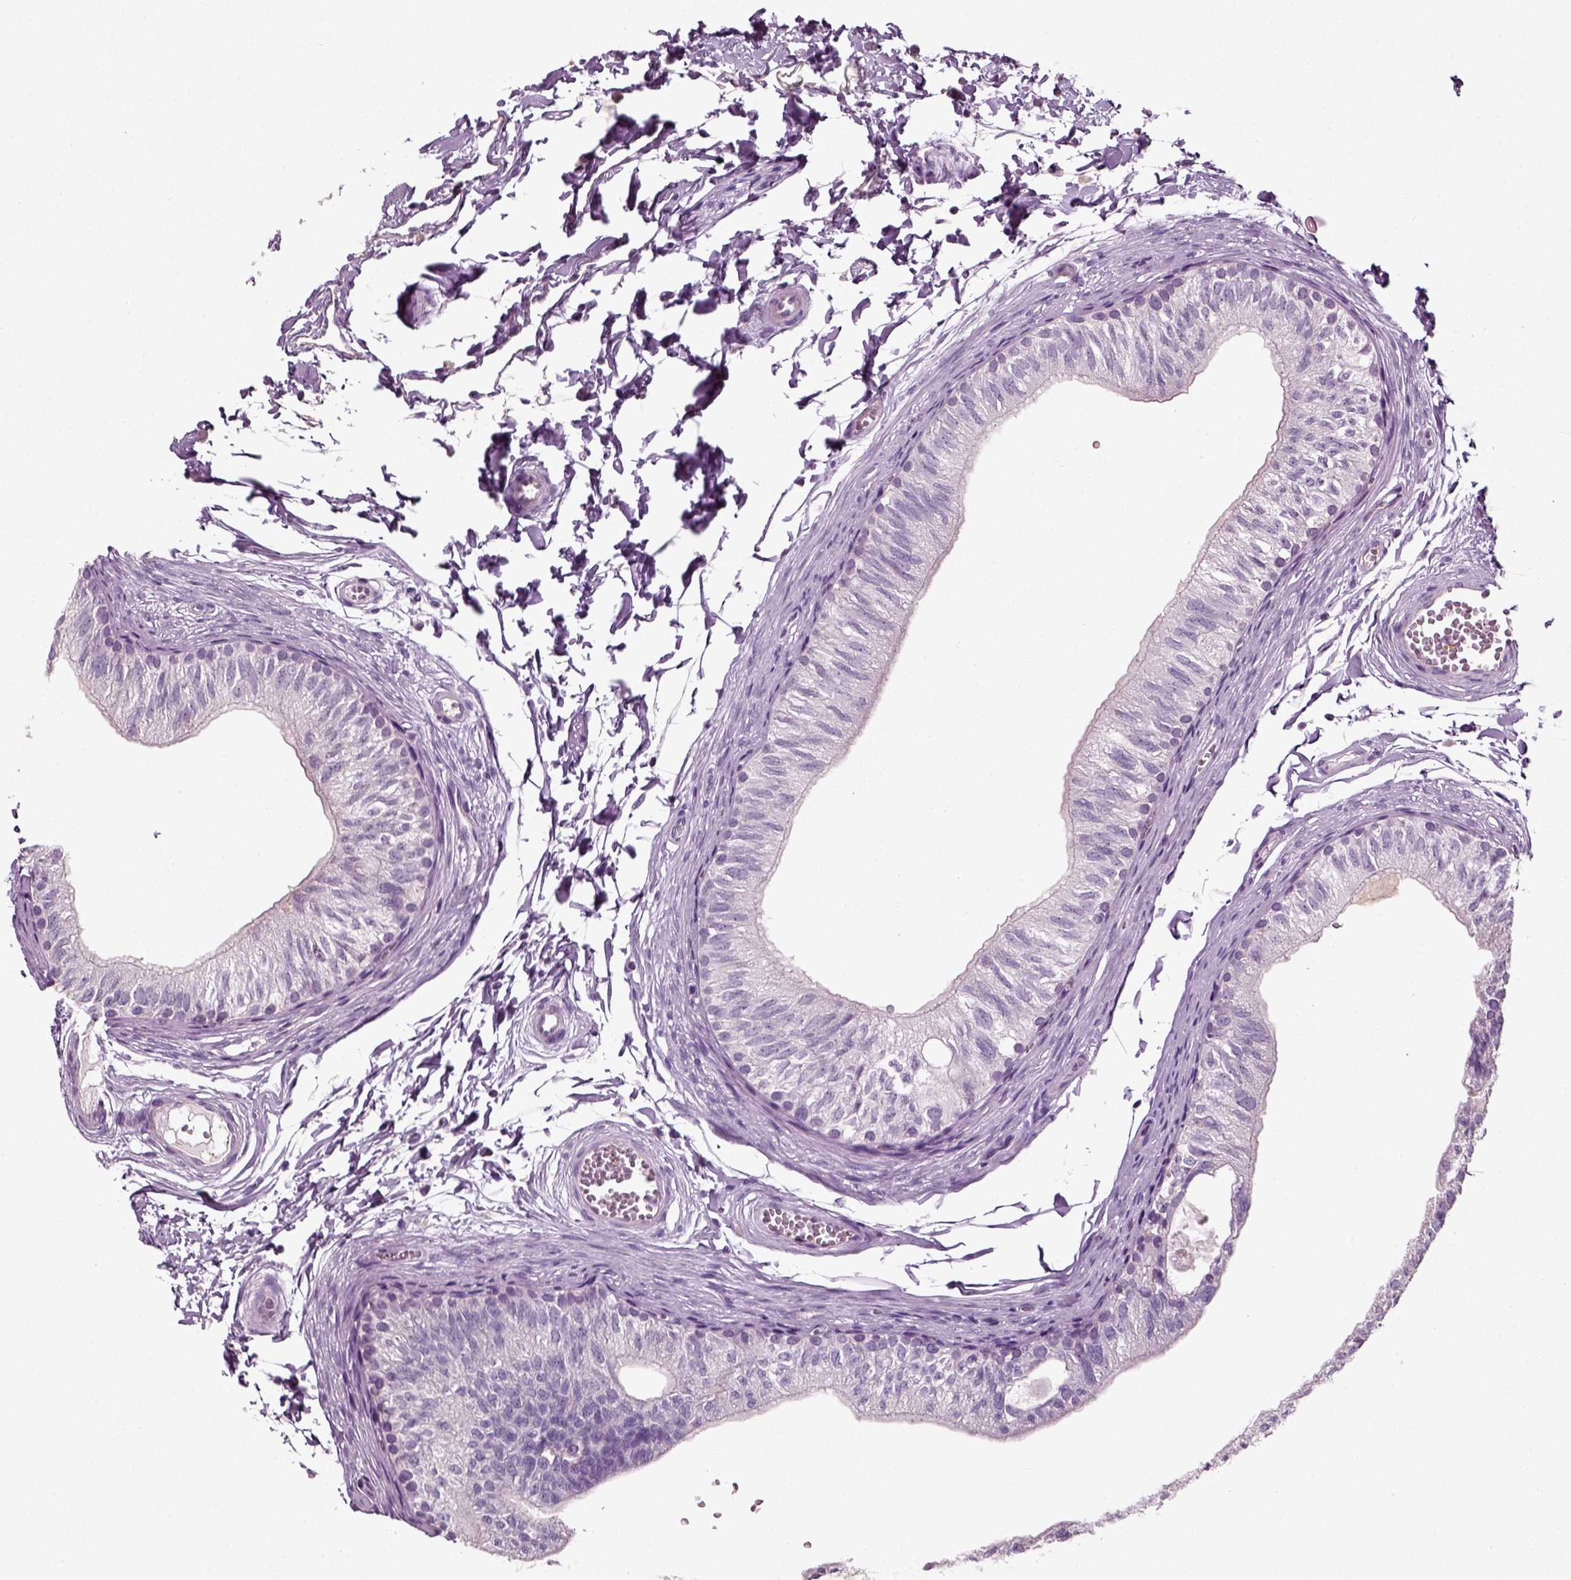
{"staining": {"intensity": "moderate", "quantity": "25%-75%", "location": "cytoplasmic/membranous"}, "tissue": "epididymis", "cell_type": "Glandular cells", "image_type": "normal", "snomed": [{"axis": "morphology", "description": "Normal tissue, NOS"}, {"axis": "topography", "description": "Epididymis"}], "caption": "Protein staining exhibits moderate cytoplasmic/membranous expression in about 25%-75% of glandular cells in normal epididymis.", "gene": "DEFB118", "patient": {"sex": "male", "age": 22}}